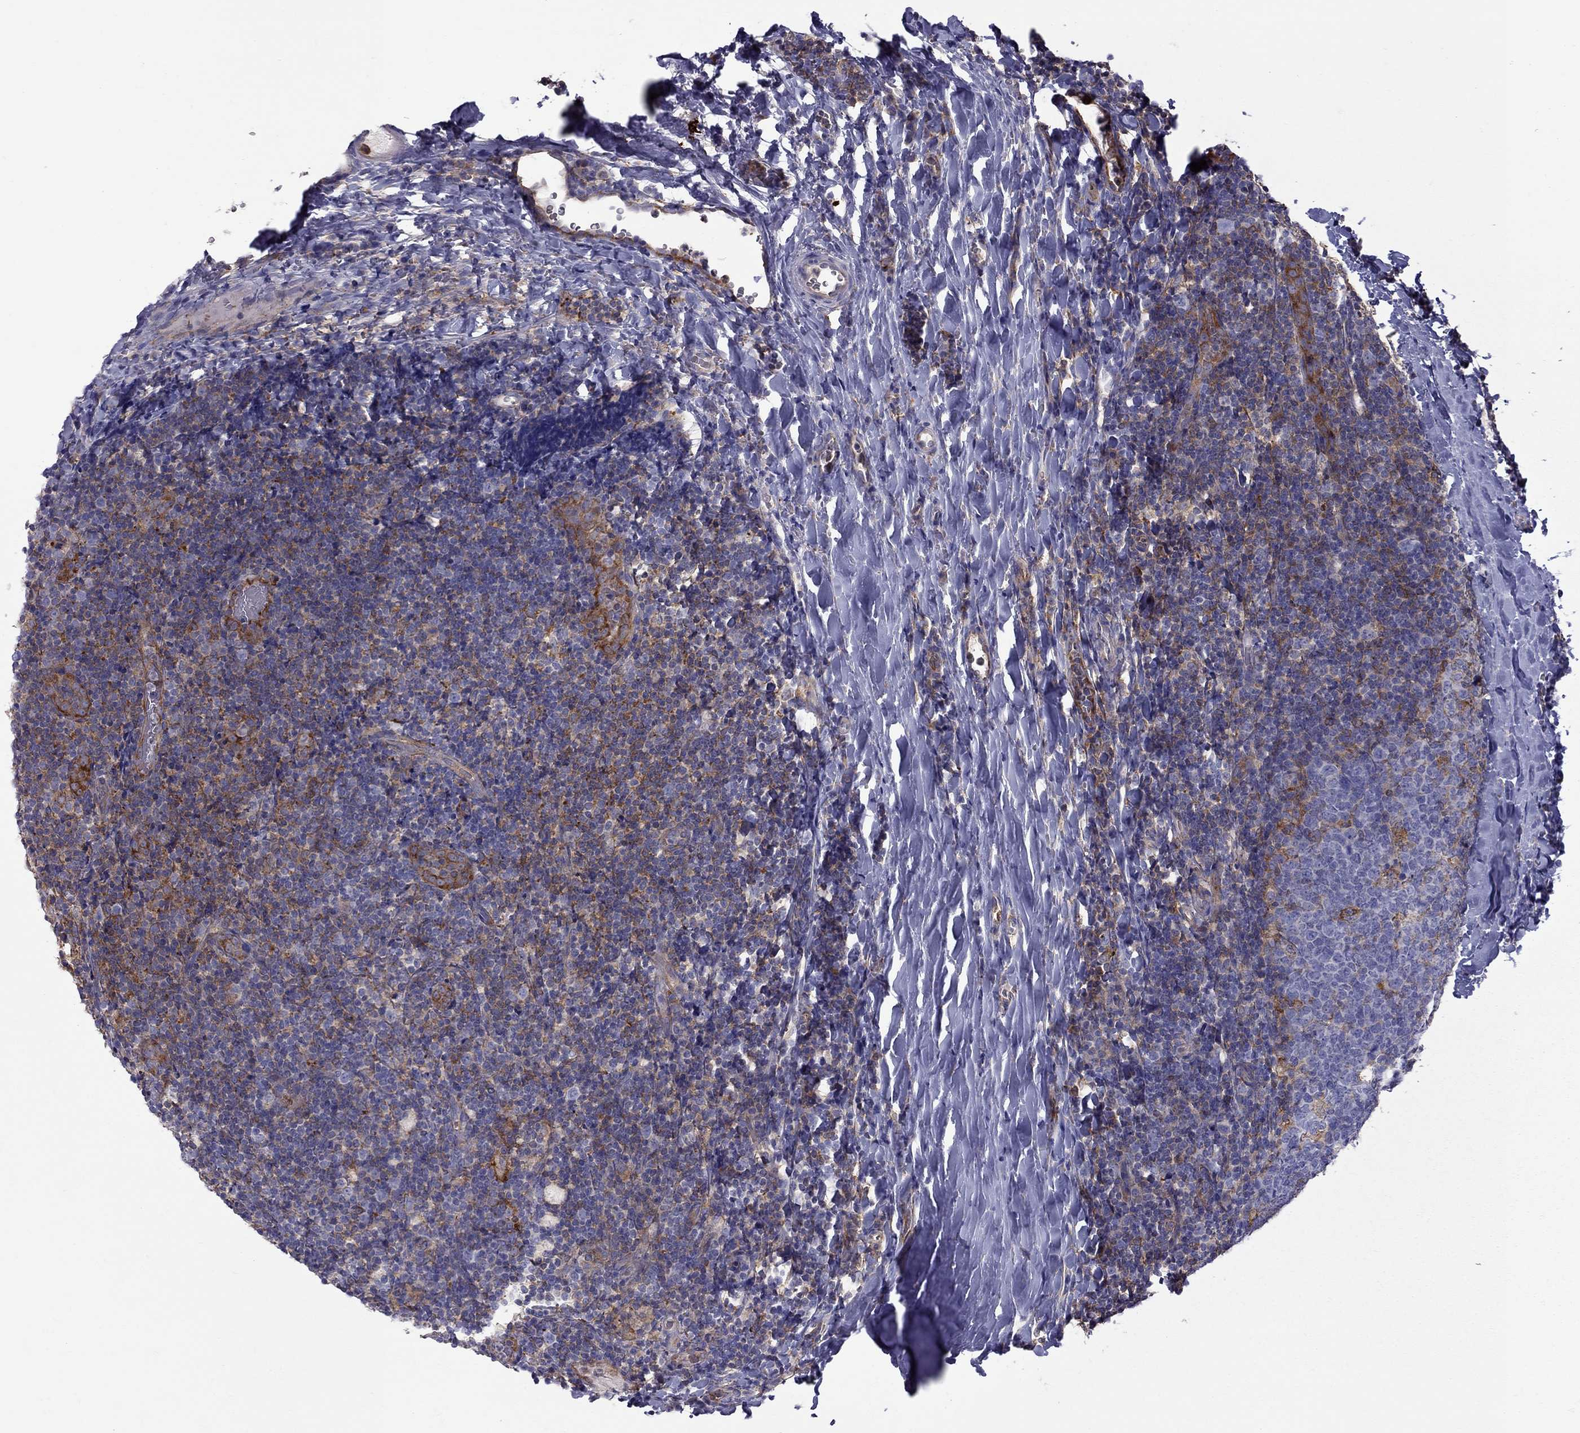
{"staining": {"intensity": "strong", "quantity": "<25%", "location": "cytoplasmic/membranous"}, "tissue": "tonsil", "cell_type": "Germinal center cells", "image_type": "normal", "snomed": [{"axis": "morphology", "description": "Normal tissue, NOS"}, {"axis": "topography", "description": "Tonsil"}], "caption": "Germinal center cells demonstrate medium levels of strong cytoplasmic/membranous positivity in approximately <25% of cells in benign human tonsil. The staining was performed using DAB, with brown indicating positive protein expression. Nuclei are stained blue with hematoxylin.", "gene": "EIF4E3", "patient": {"sex": "male", "age": 17}}